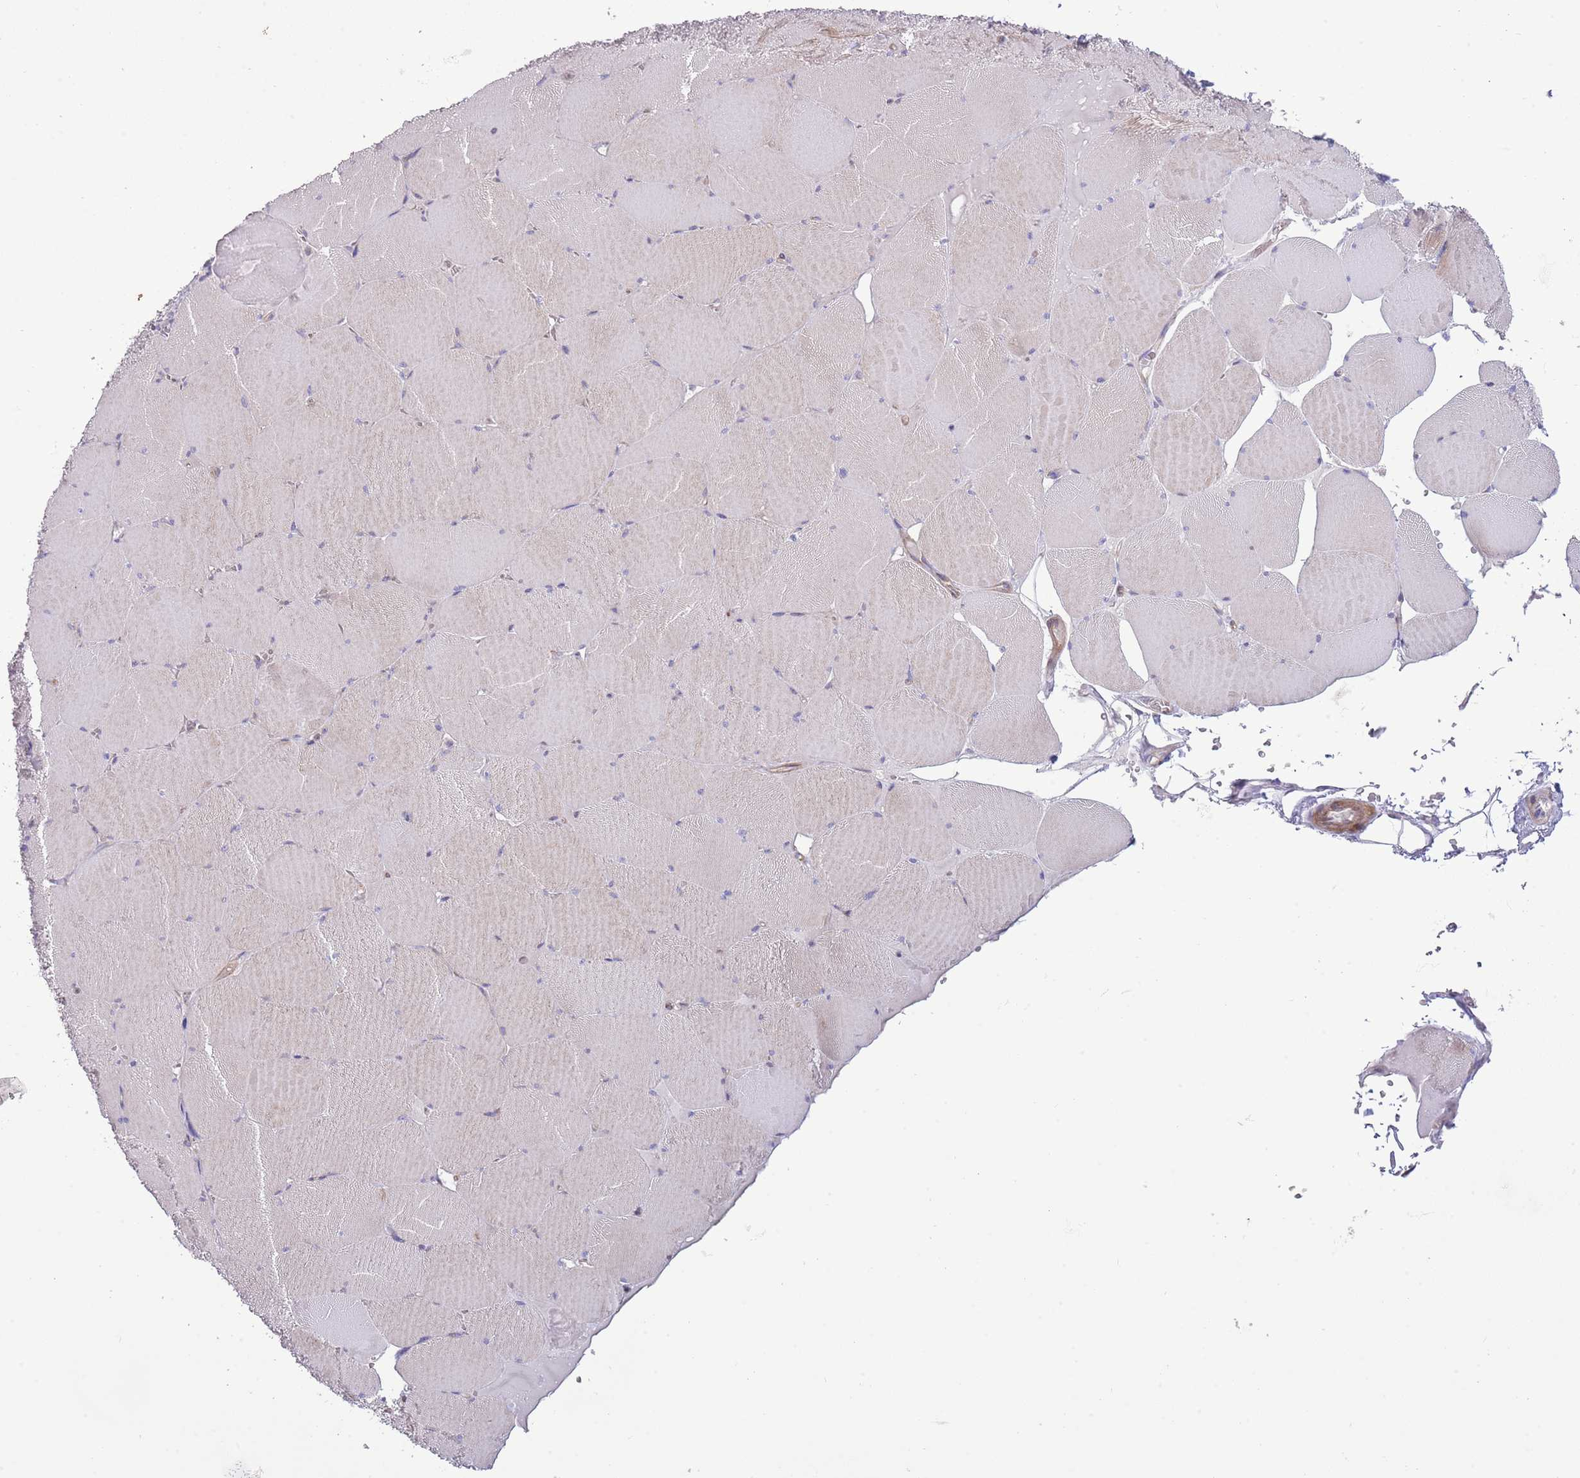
{"staining": {"intensity": "moderate", "quantity": "<25%", "location": "cytoplasmic/membranous"}, "tissue": "skeletal muscle", "cell_type": "Myocytes", "image_type": "normal", "snomed": [{"axis": "morphology", "description": "Normal tissue, NOS"}, {"axis": "topography", "description": "Skeletal muscle"}, {"axis": "topography", "description": "Head-Neck"}], "caption": "The immunohistochemical stain shows moderate cytoplasmic/membranous staining in myocytes of unremarkable skeletal muscle. Immunohistochemistry stains the protein in brown and the nuclei are stained blue.", "gene": "TOMM5", "patient": {"sex": "male", "age": 66}}